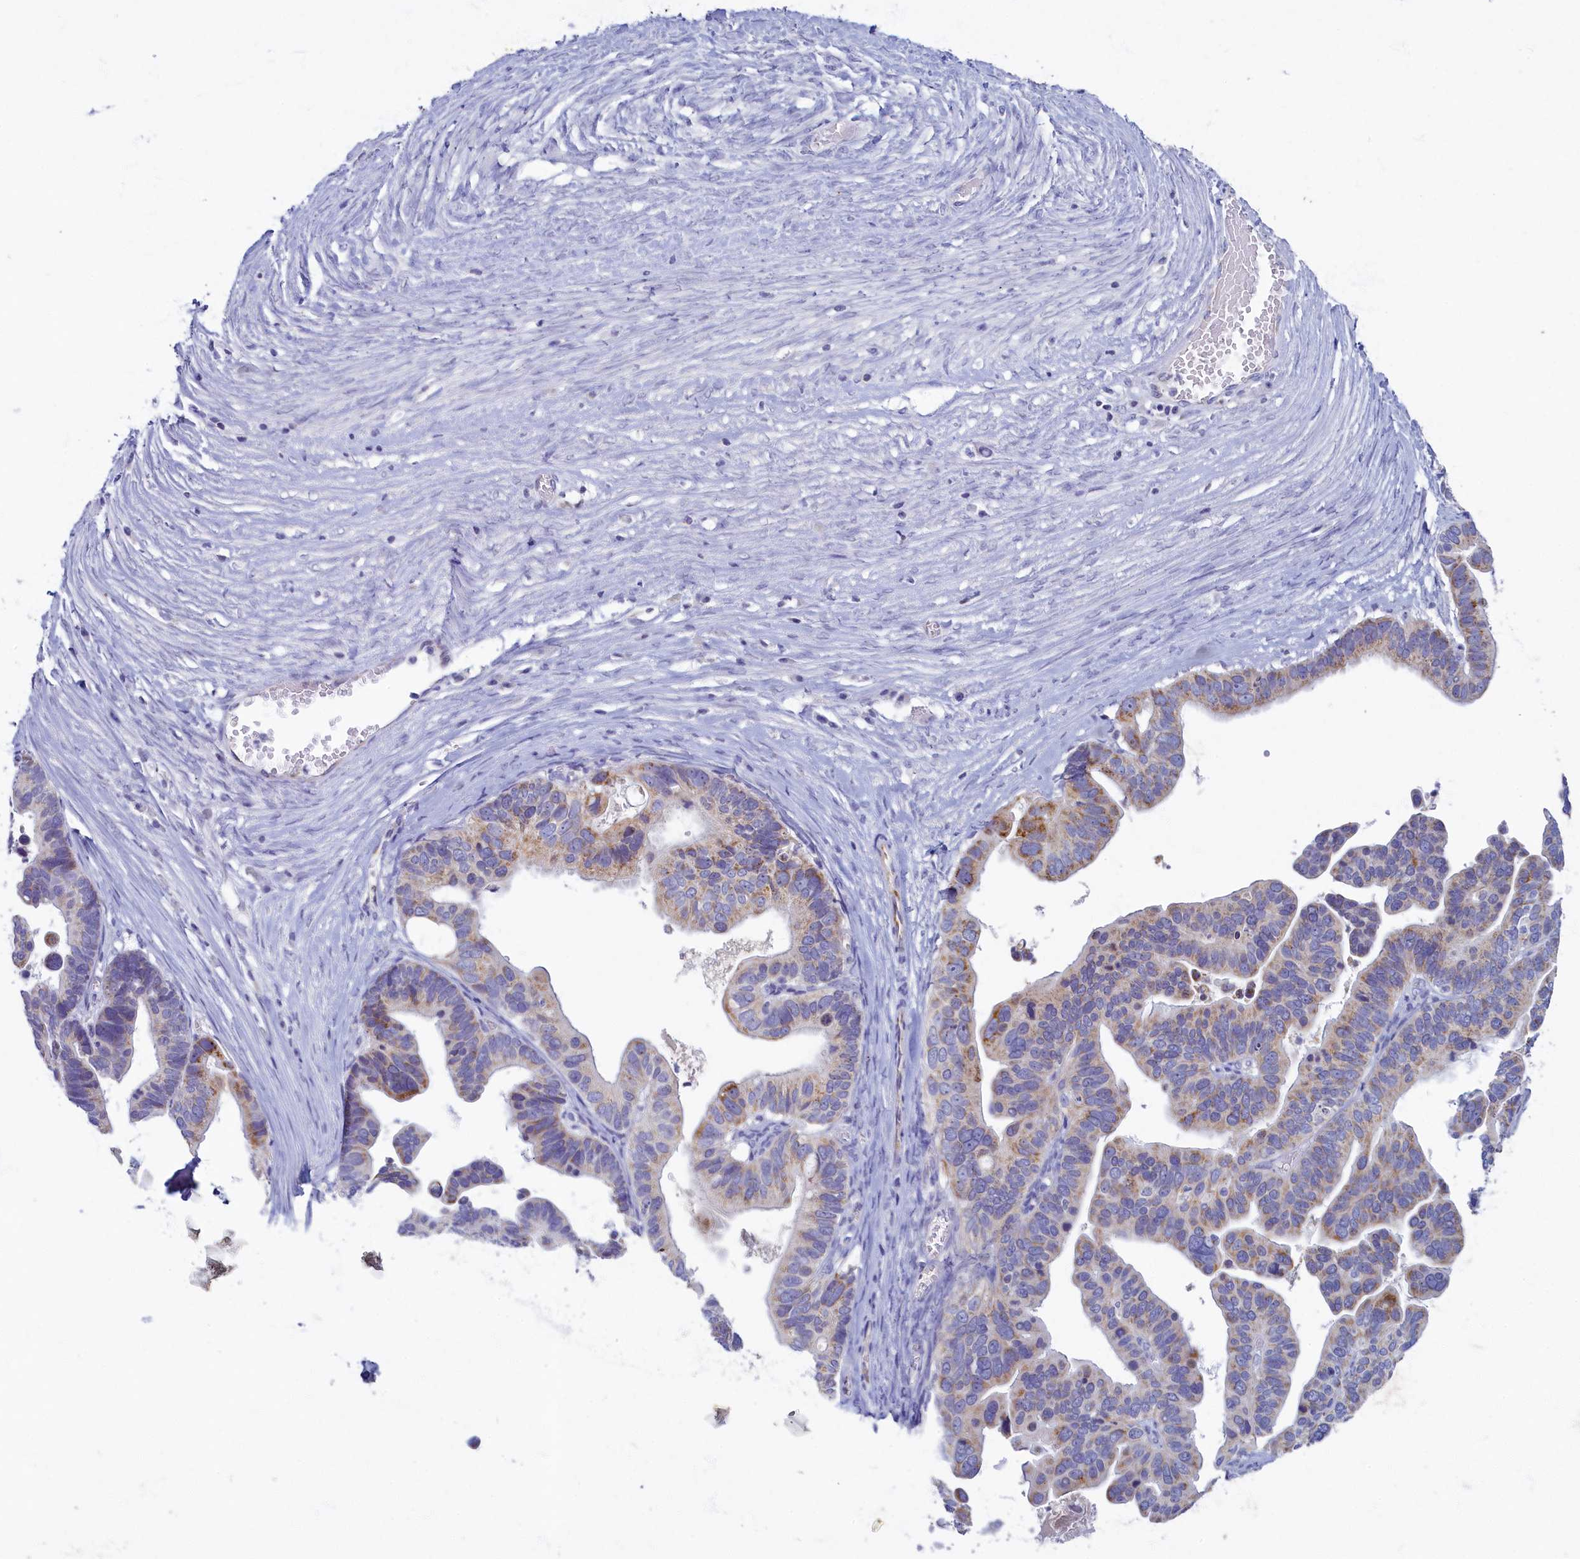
{"staining": {"intensity": "moderate", "quantity": ">75%", "location": "cytoplasmic/membranous"}, "tissue": "ovarian cancer", "cell_type": "Tumor cells", "image_type": "cancer", "snomed": [{"axis": "morphology", "description": "Cystadenocarcinoma, serous, NOS"}, {"axis": "topography", "description": "Ovary"}], "caption": "Ovarian cancer (serous cystadenocarcinoma) stained with a protein marker displays moderate staining in tumor cells.", "gene": "OCIAD2", "patient": {"sex": "female", "age": 56}}